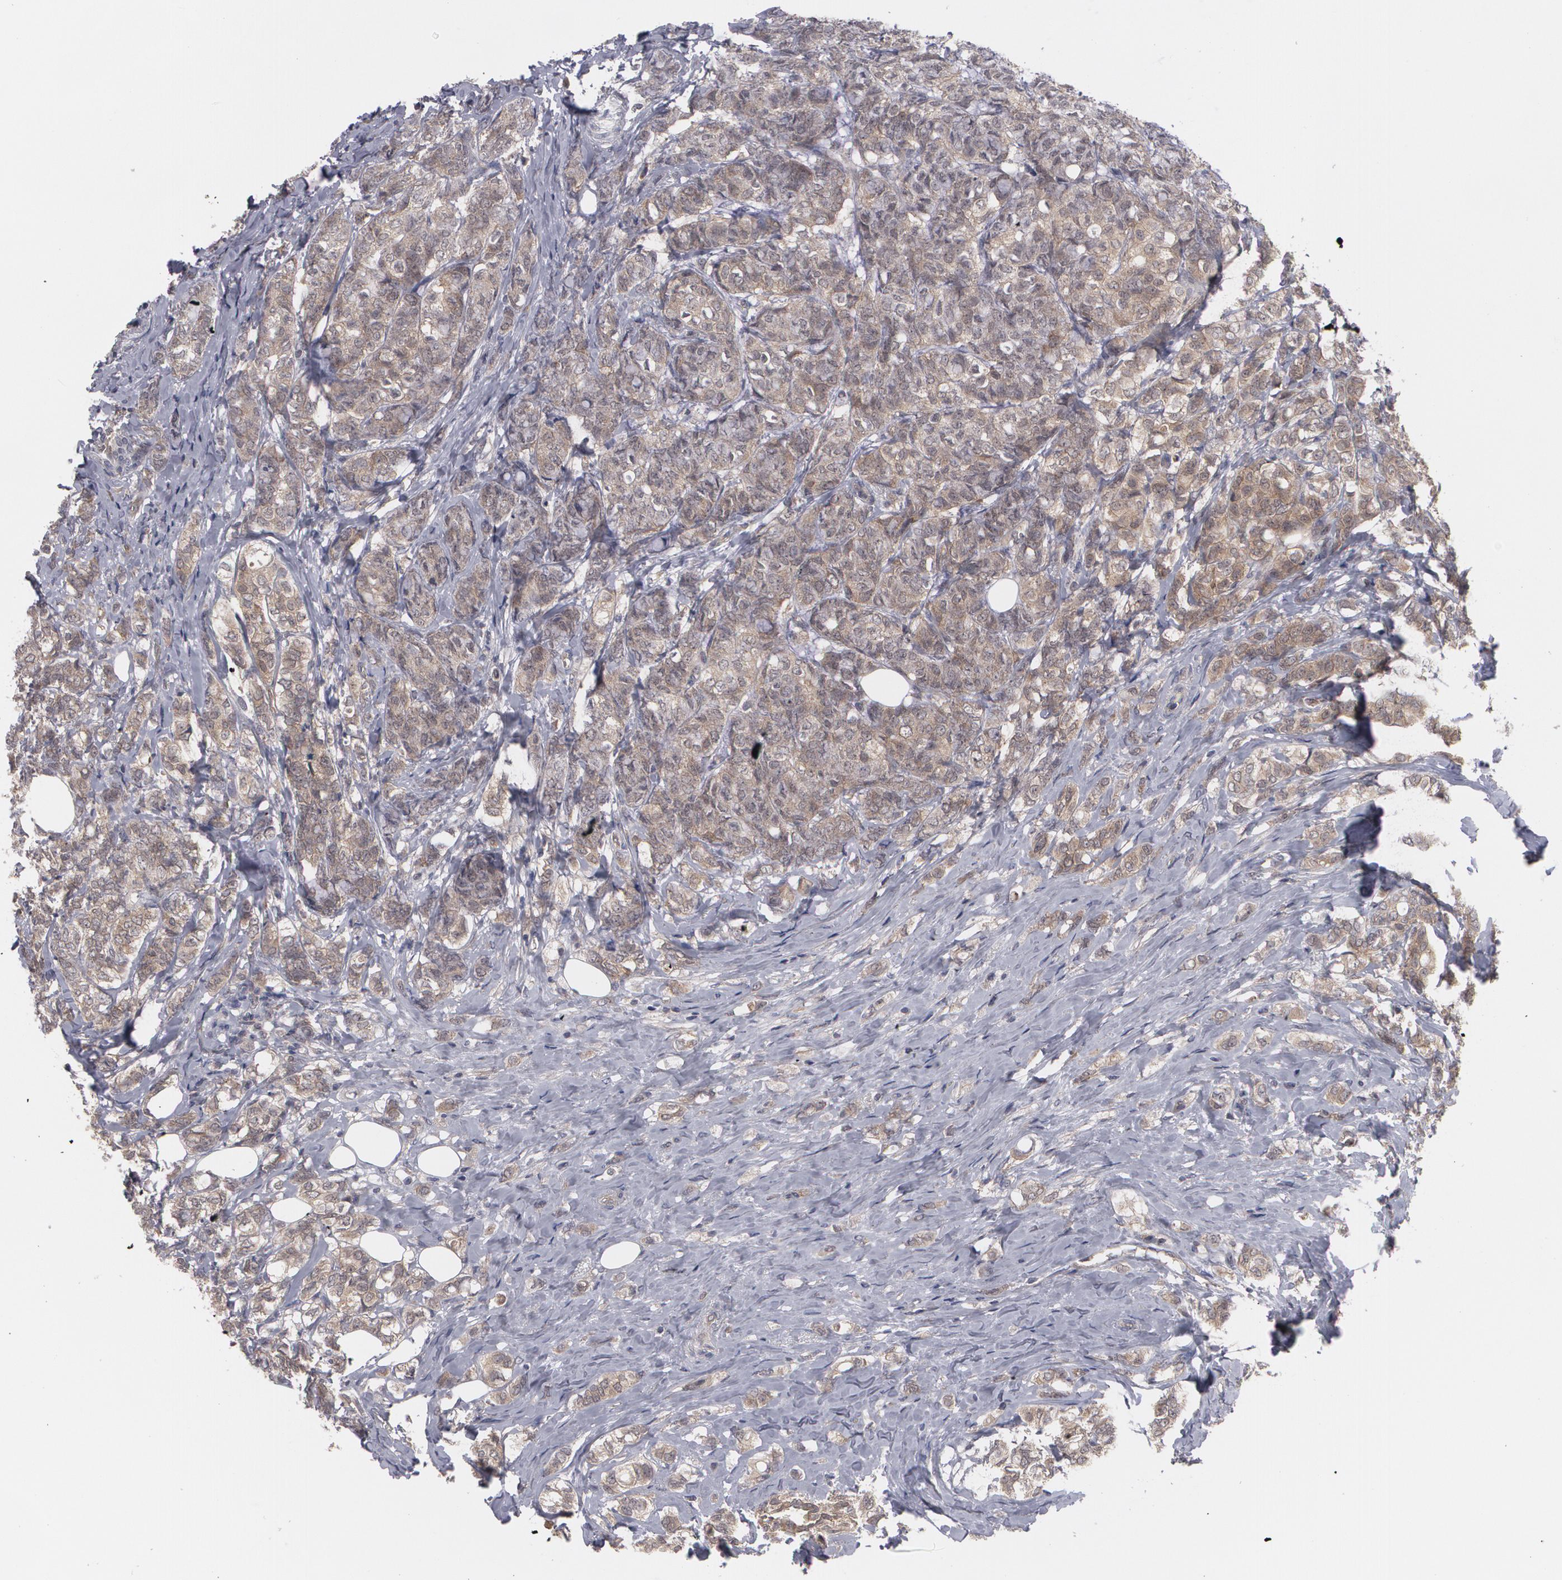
{"staining": {"intensity": "weak", "quantity": ">75%", "location": "cytoplasmic/membranous"}, "tissue": "breast cancer", "cell_type": "Tumor cells", "image_type": "cancer", "snomed": [{"axis": "morphology", "description": "Lobular carcinoma"}, {"axis": "topography", "description": "Breast"}], "caption": "Protein expression analysis of breast cancer (lobular carcinoma) displays weak cytoplasmic/membranous expression in about >75% of tumor cells.", "gene": "BMP6", "patient": {"sex": "female", "age": 60}}